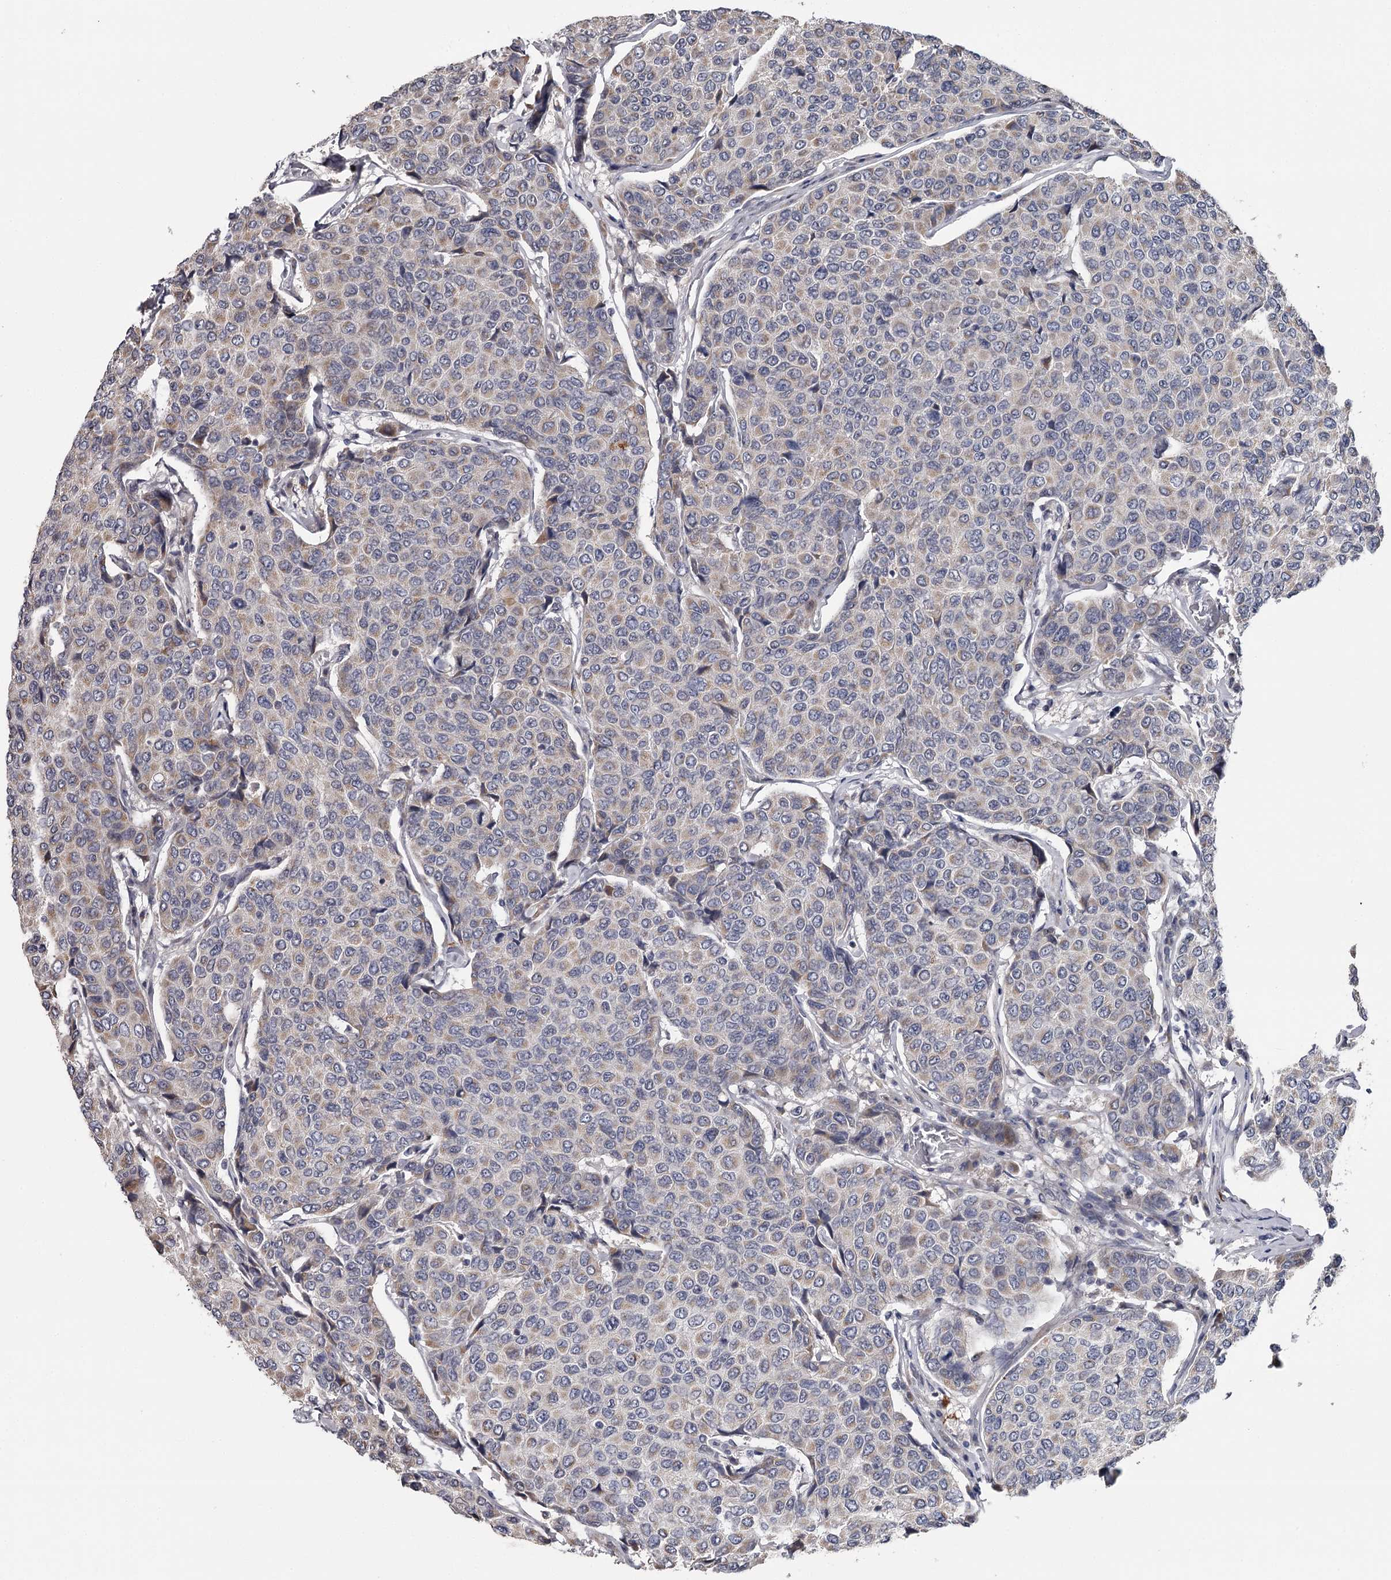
{"staining": {"intensity": "weak", "quantity": "<25%", "location": "cytoplasmic/membranous"}, "tissue": "breast cancer", "cell_type": "Tumor cells", "image_type": "cancer", "snomed": [{"axis": "morphology", "description": "Duct carcinoma"}, {"axis": "topography", "description": "Breast"}], "caption": "Immunohistochemical staining of human breast cancer (intraductal carcinoma) displays no significant expression in tumor cells.", "gene": "GTSF1", "patient": {"sex": "female", "age": 55}}